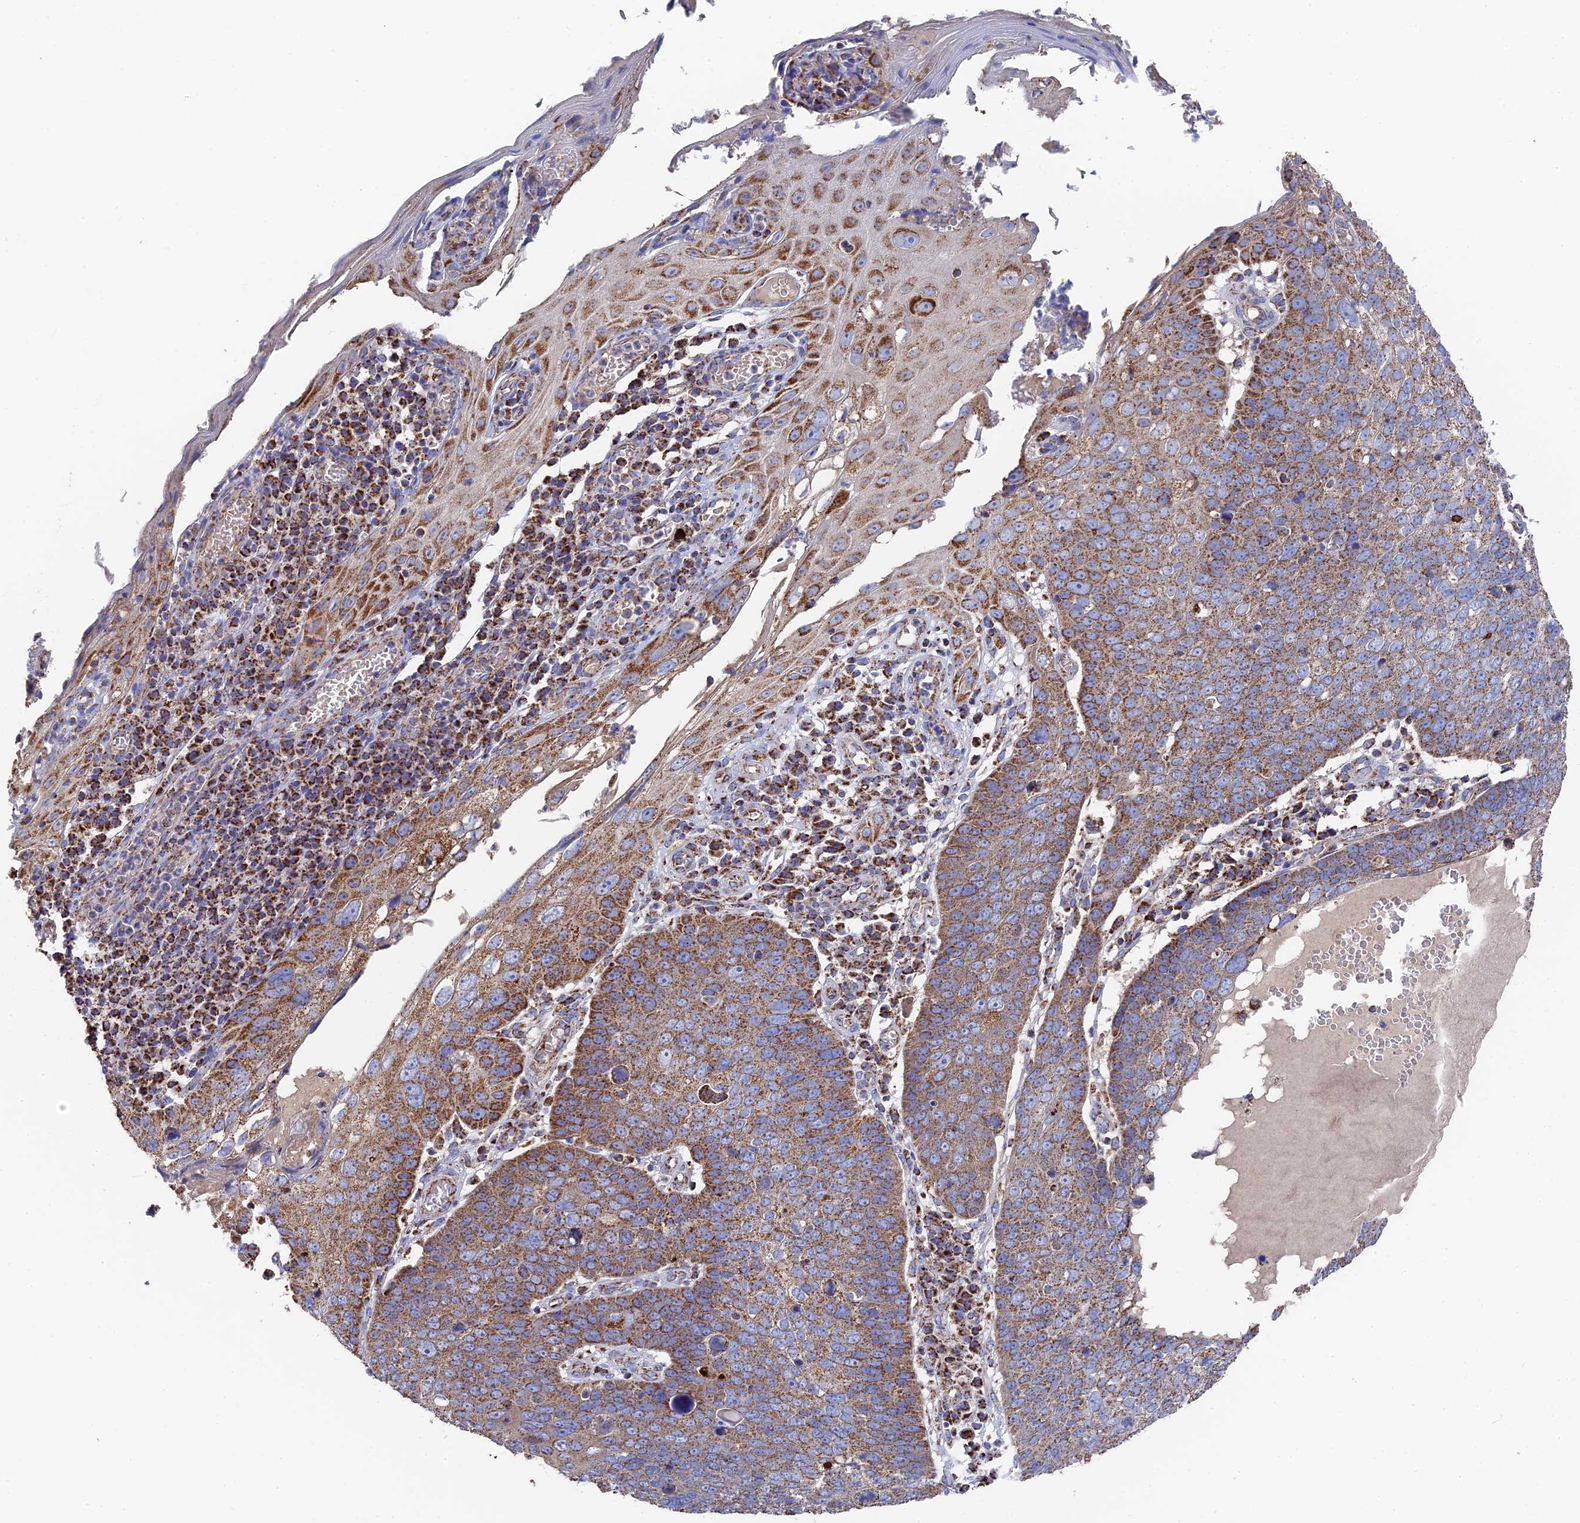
{"staining": {"intensity": "moderate", "quantity": ">75%", "location": "cytoplasmic/membranous"}, "tissue": "skin cancer", "cell_type": "Tumor cells", "image_type": "cancer", "snomed": [{"axis": "morphology", "description": "Squamous cell carcinoma, NOS"}, {"axis": "topography", "description": "Skin"}], "caption": "This histopathology image demonstrates skin cancer stained with immunohistochemistry to label a protein in brown. The cytoplasmic/membranous of tumor cells show moderate positivity for the protein. Nuclei are counter-stained blue.", "gene": "HAUS8", "patient": {"sex": "male", "age": 71}}